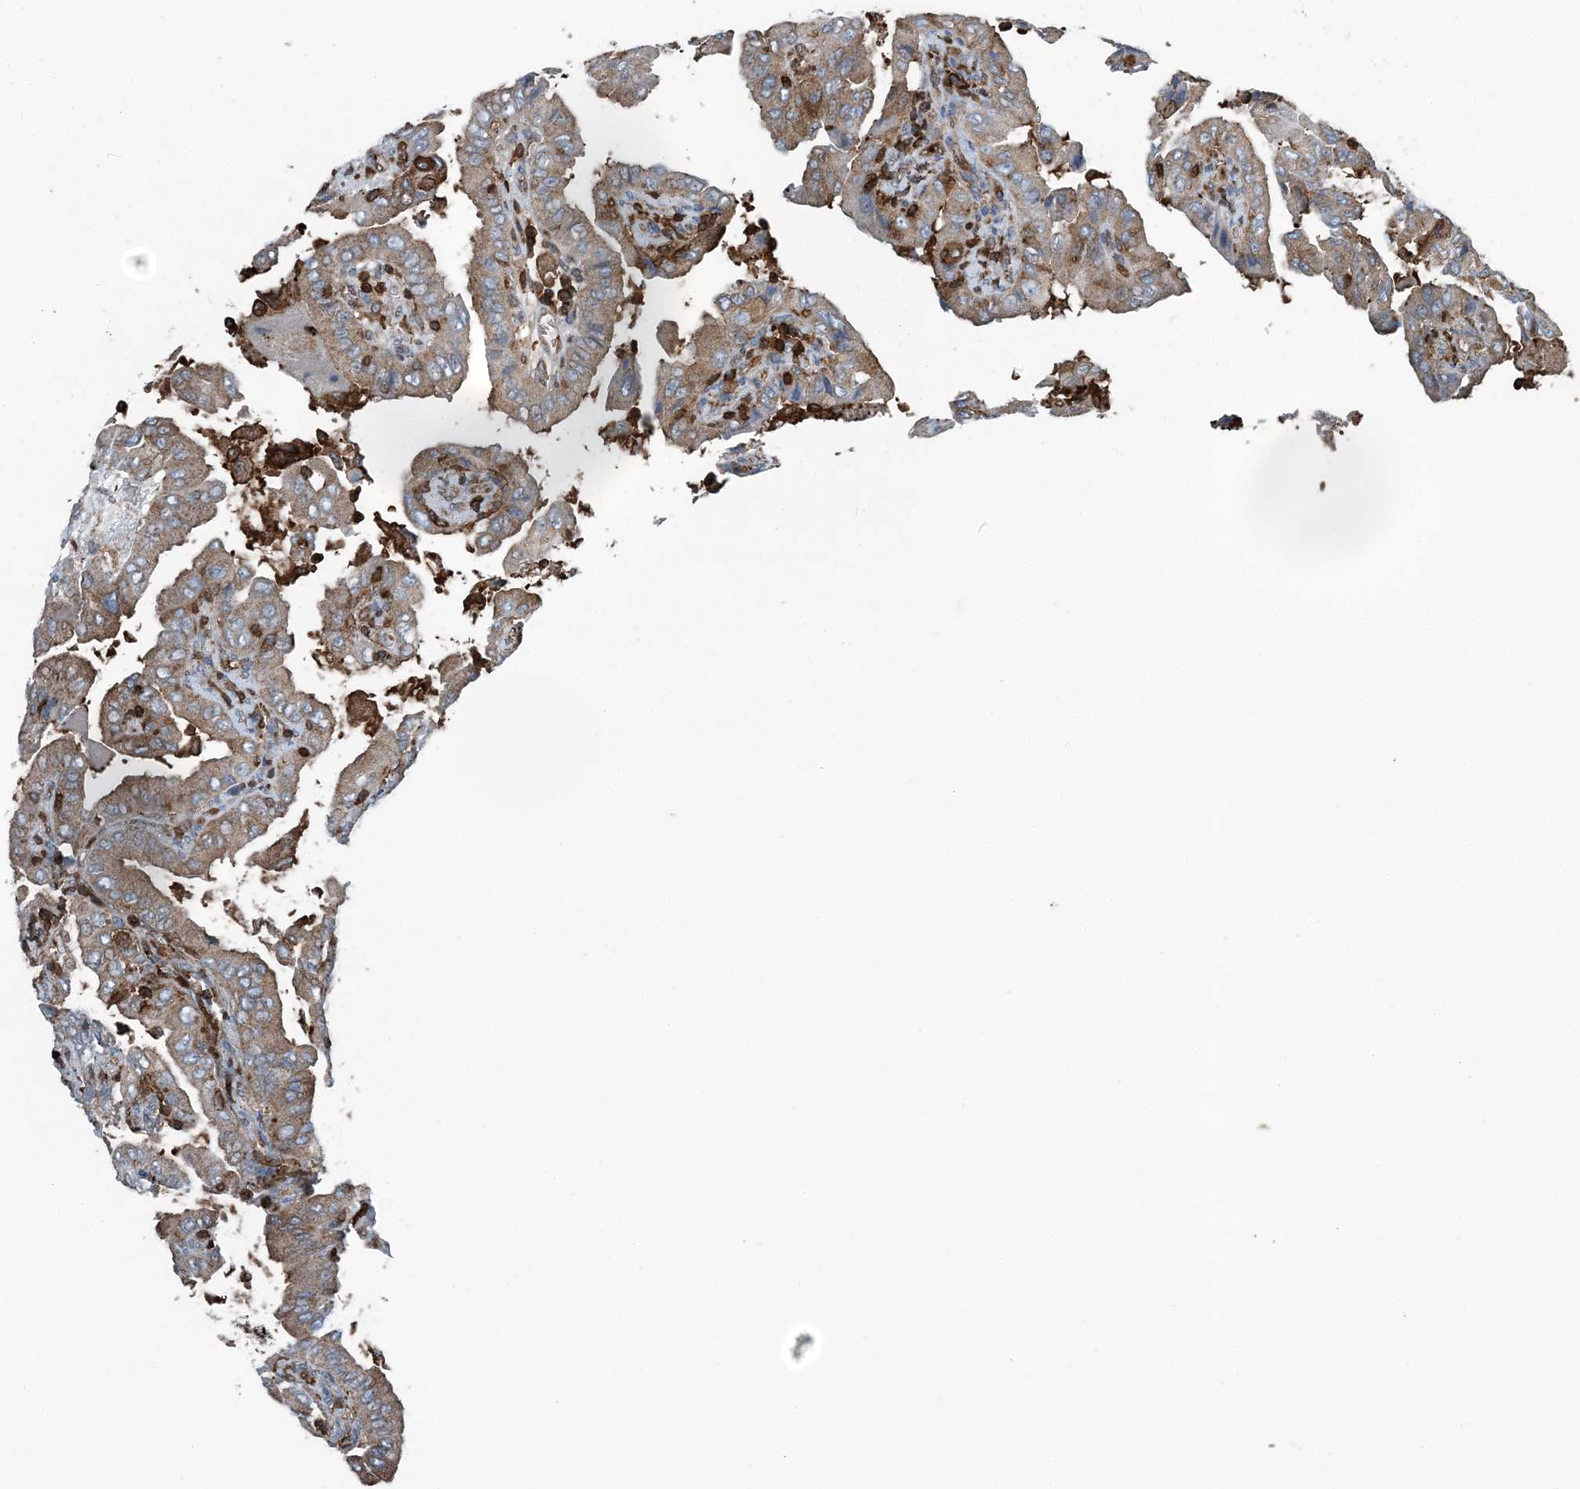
{"staining": {"intensity": "moderate", "quantity": ">75%", "location": "cytoplasmic/membranous"}, "tissue": "thyroid cancer", "cell_type": "Tumor cells", "image_type": "cancer", "snomed": [{"axis": "morphology", "description": "Papillary adenocarcinoma, NOS"}, {"axis": "topography", "description": "Thyroid gland"}], "caption": "The histopathology image reveals staining of thyroid papillary adenocarcinoma, revealing moderate cytoplasmic/membranous protein staining (brown color) within tumor cells.", "gene": "CFL1", "patient": {"sex": "male", "age": 33}}